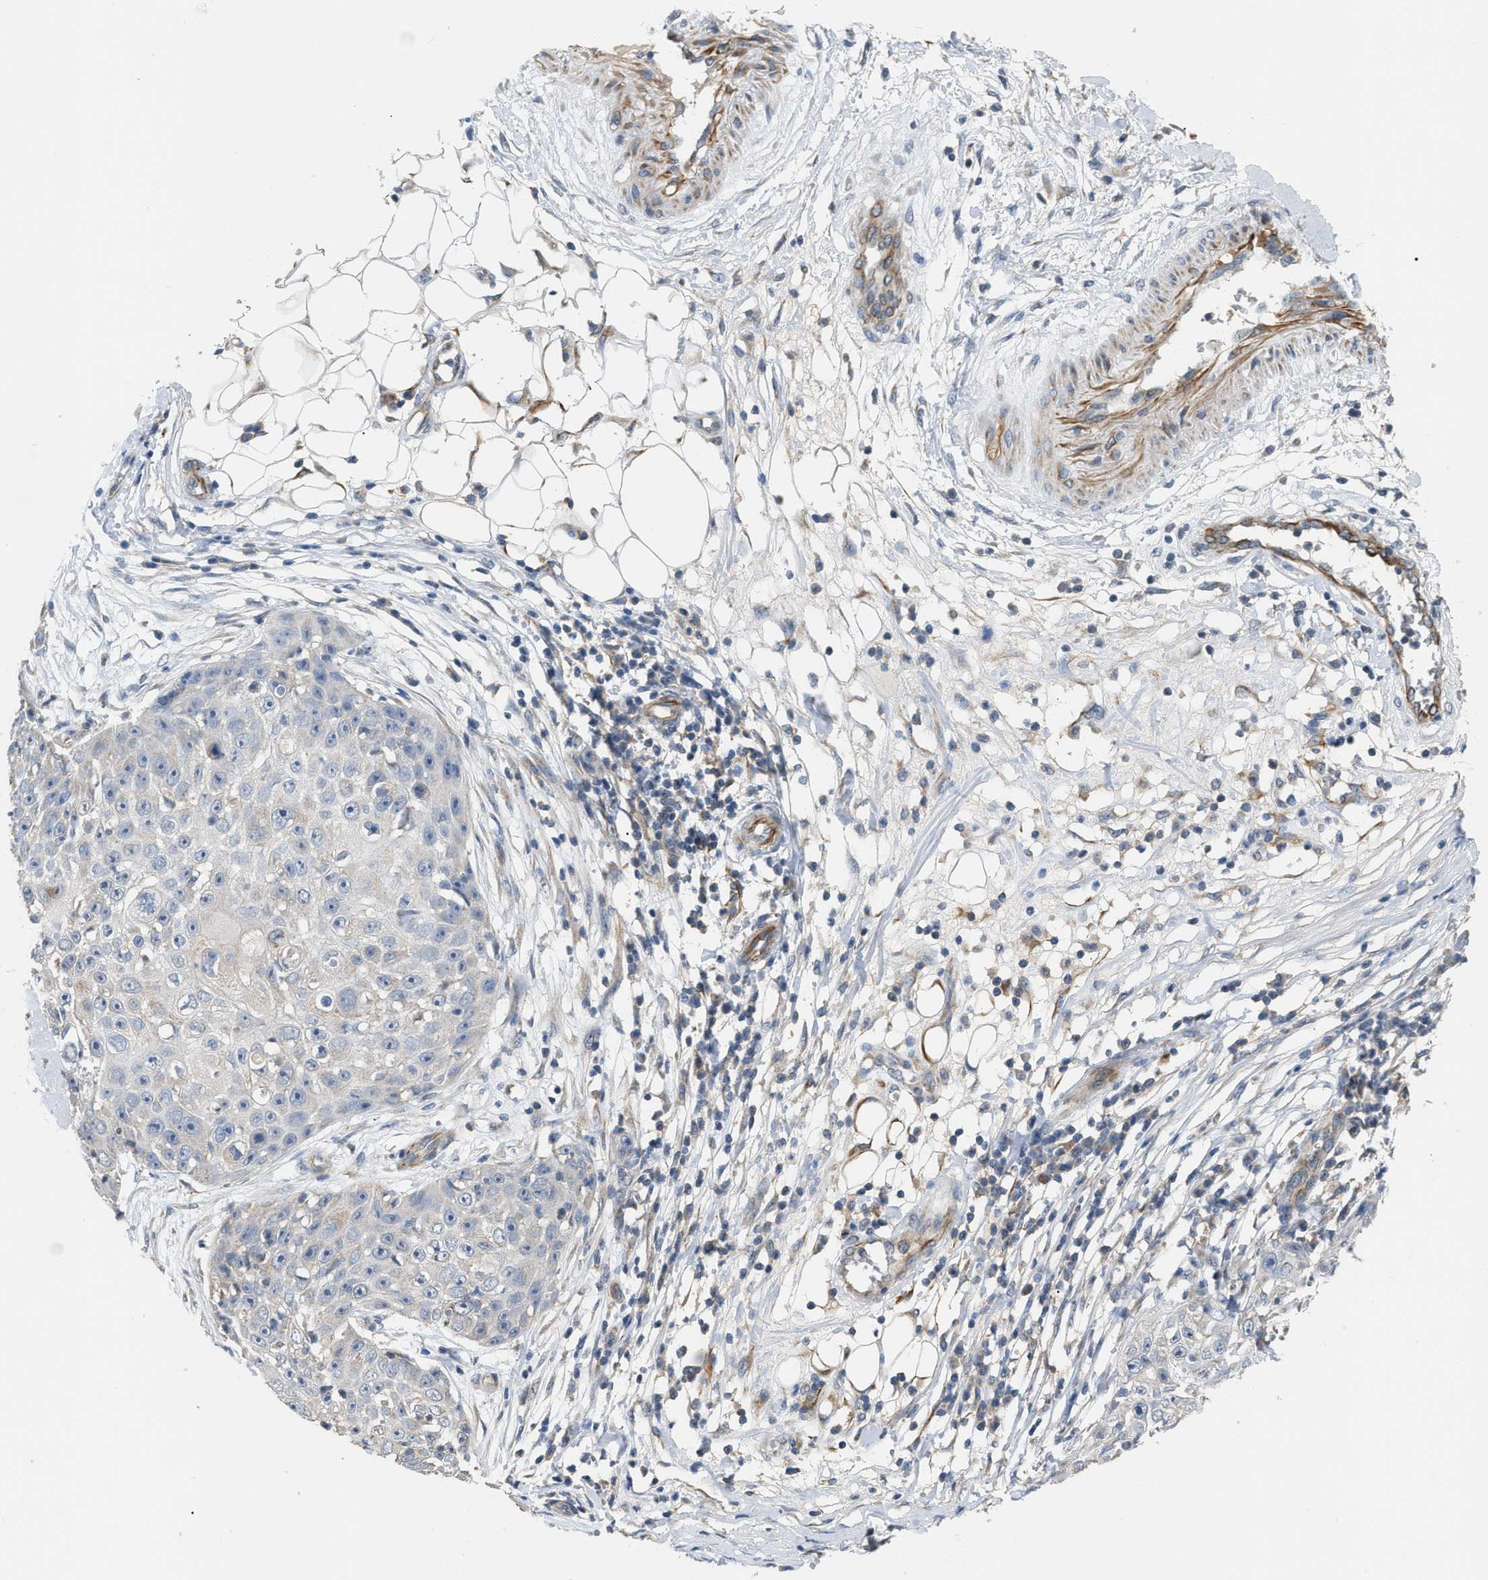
{"staining": {"intensity": "negative", "quantity": "none", "location": "none"}, "tissue": "skin cancer", "cell_type": "Tumor cells", "image_type": "cancer", "snomed": [{"axis": "morphology", "description": "Squamous cell carcinoma, NOS"}, {"axis": "topography", "description": "Skin"}], "caption": "IHC image of human squamous cell carcinoma (skin) stained for a protein (brown), which exhibits no expression in tumor cells. Brightfield microscopy of IHC stained with DAB (brown) and hematoxylin (blue), captured at high magnification.", "gene": "DHX58", "patient": {"sex": "male", "age": 86}}